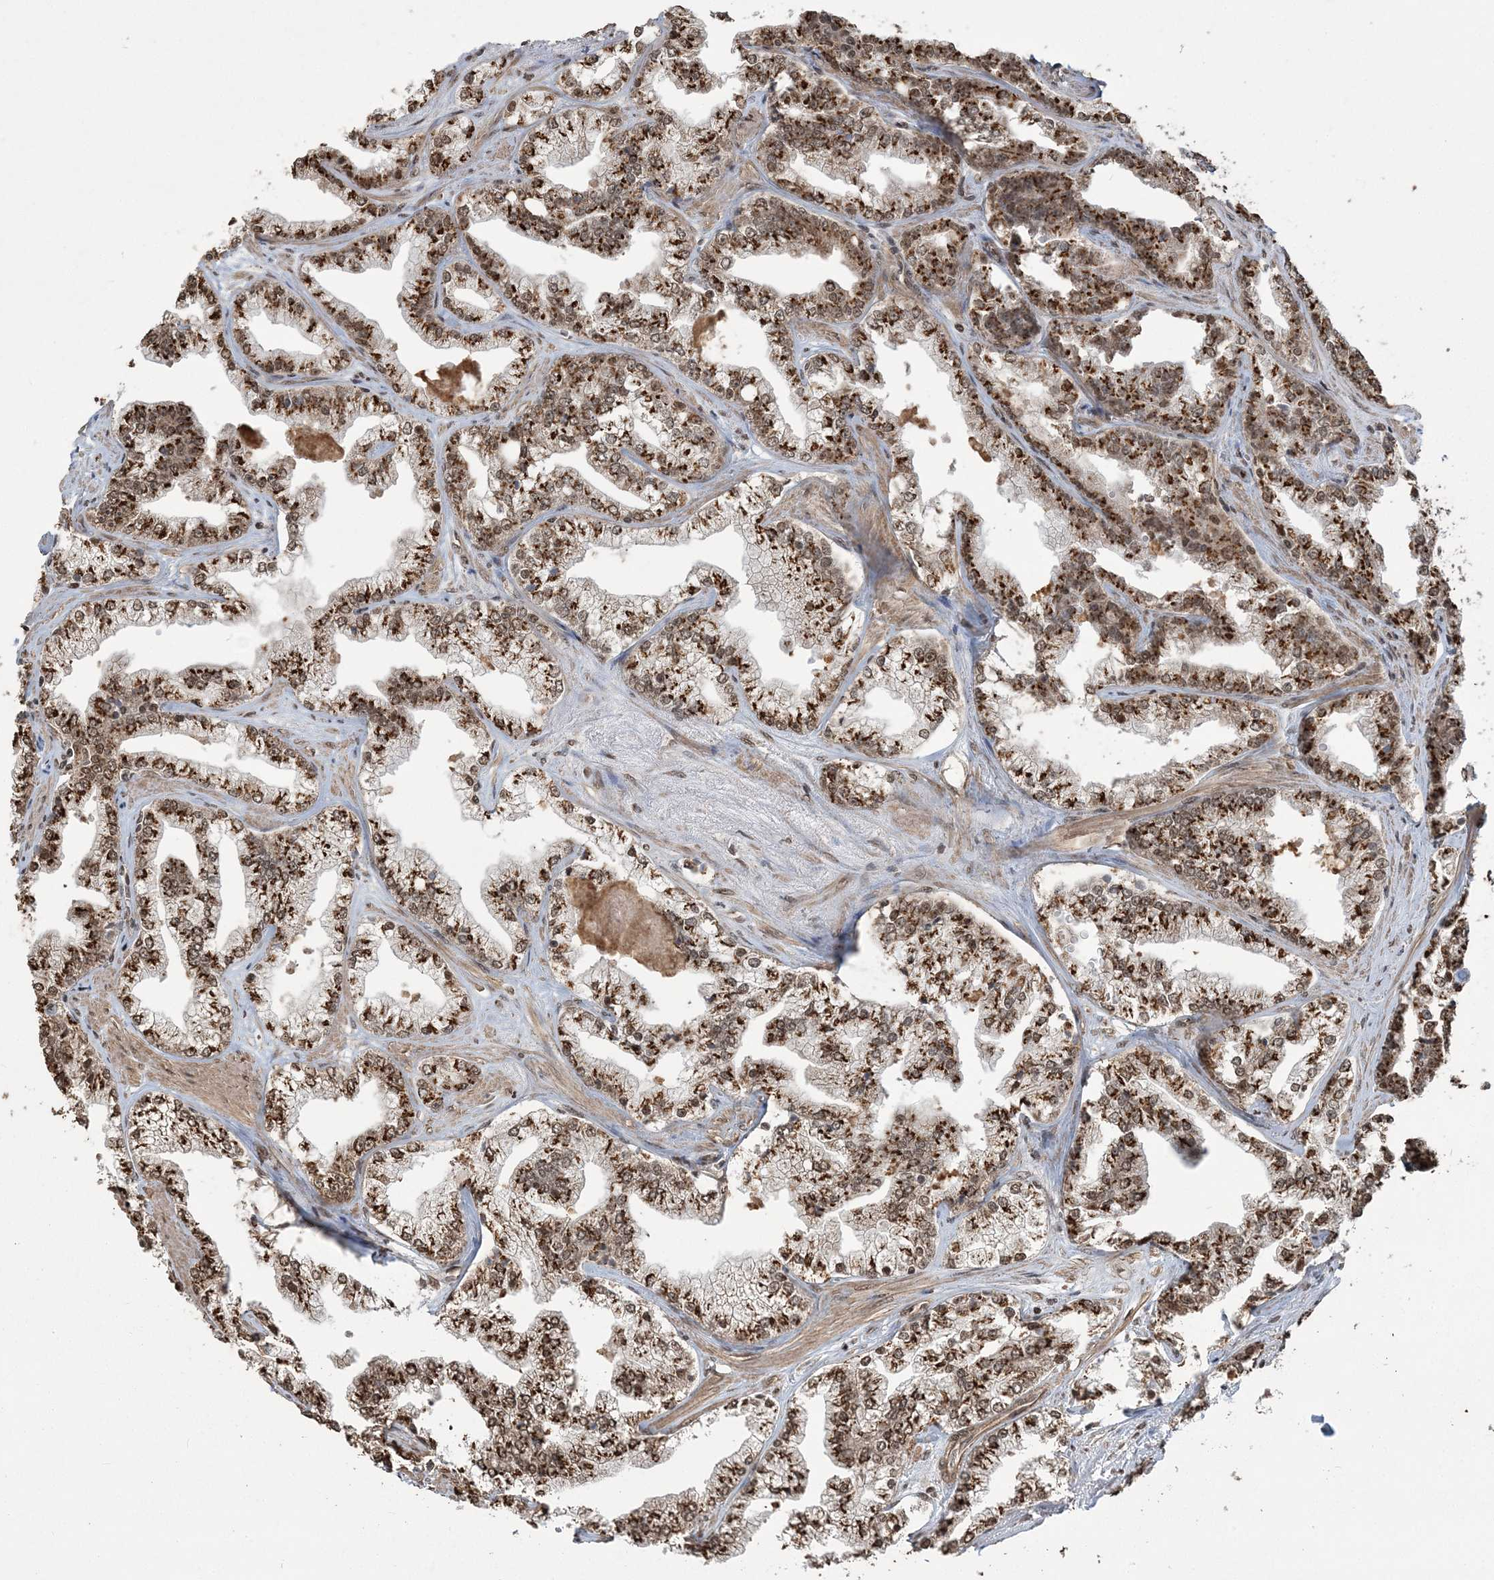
{"staining": {"intensity": "strong", "quantity": ">75%", "location": "cytoplasmic/membranous,nuclear"}, "tissue": "prostate cancer", "cell_type": "Tumor cells", "image_type": "cancer", "snomed": [{"axis": "morphology", "description": "Adenocarcinoma, High grade"}, {"axis": "topography", "description": "Prostate"}], "caption": "Immunohistochemistry micrograph of neoplastic tissue: human prostate cancer stained using immunohistochemistry reveals high levels of strong protein expression localized specifically in the cytoplasmic/membranous and nuclear of tumor cells, appearing as a cytoplasmic/membranous and nuclear brown color.", "gene": "ZNF839", "patient": {"sex": "male", "age": 71}}